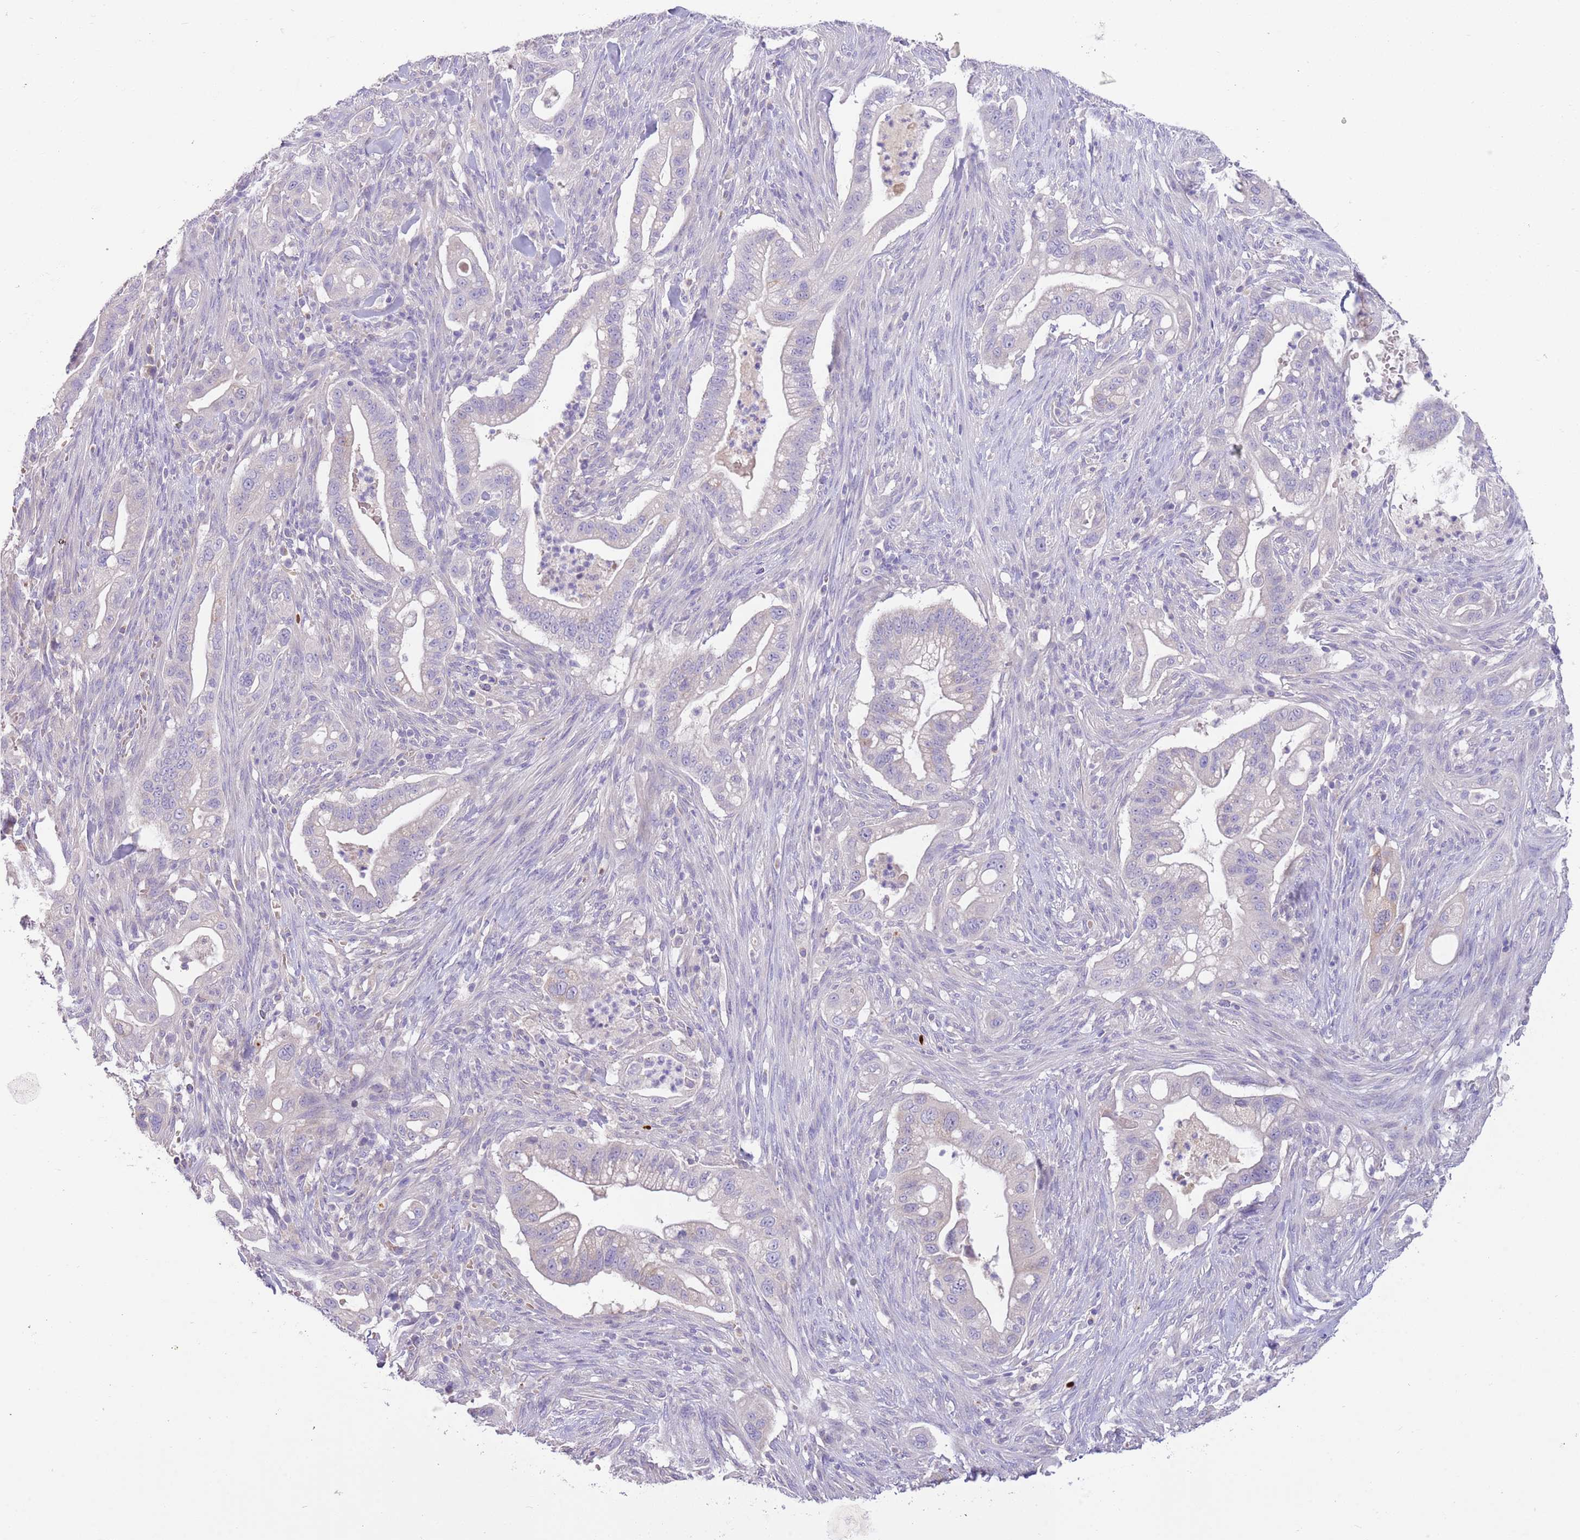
{"staining": {"intensity": "negative", "quantity": "none", "location": "none"}, "tissue": "pancreatic cancer", "cell_type": "Tumor cells", "image_type": "cancer", "snomed": [{"axis": "morphology", "description": "Adenocarcinoma, NOS"}, {"axis": "topography", "description": "Pancreas"}], "caption": "This is an IHC micrograph of human pancreatic cancer. There is no expression in tumor cells.", "gene": "SFTPA1", "patient": {"sex": "male", "age": 44}}